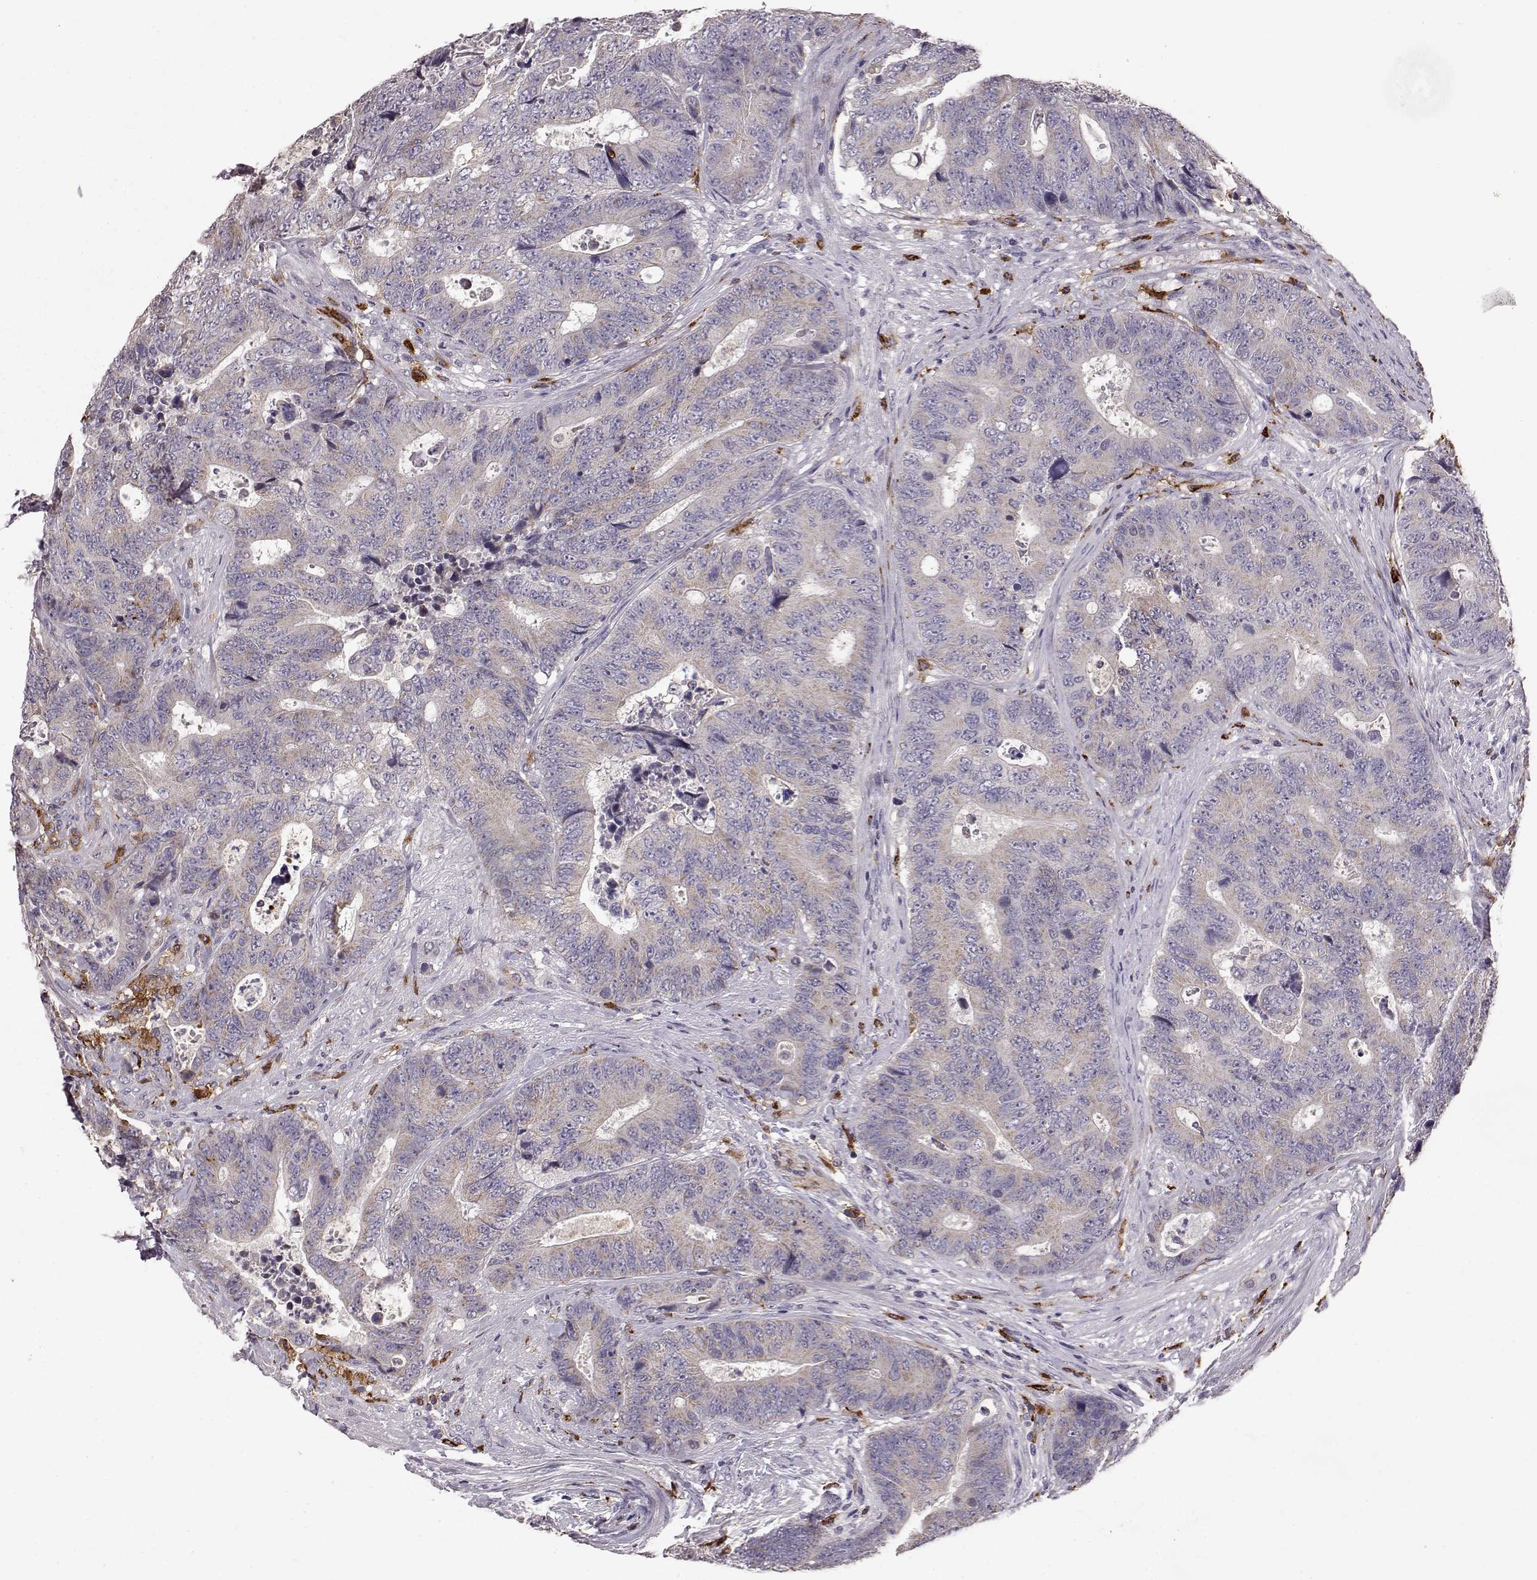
{"staining": {"intensity": "negative", "quantity": "none", "location": "none"}, "tissue": "colorectal cancer", "cell_type": "Tumor cells", "image_type": "cancer", "snomed": [{"axis": "morphology", "description": "Adenocarcinoma, NOS"}, {"axis": "topography", "description": "Colon"}], "caption": "Tumor cells show no significant expression in colorectal cancer.", "gene": "CCNF", "patient": {"sex": "female", "age": 48}}